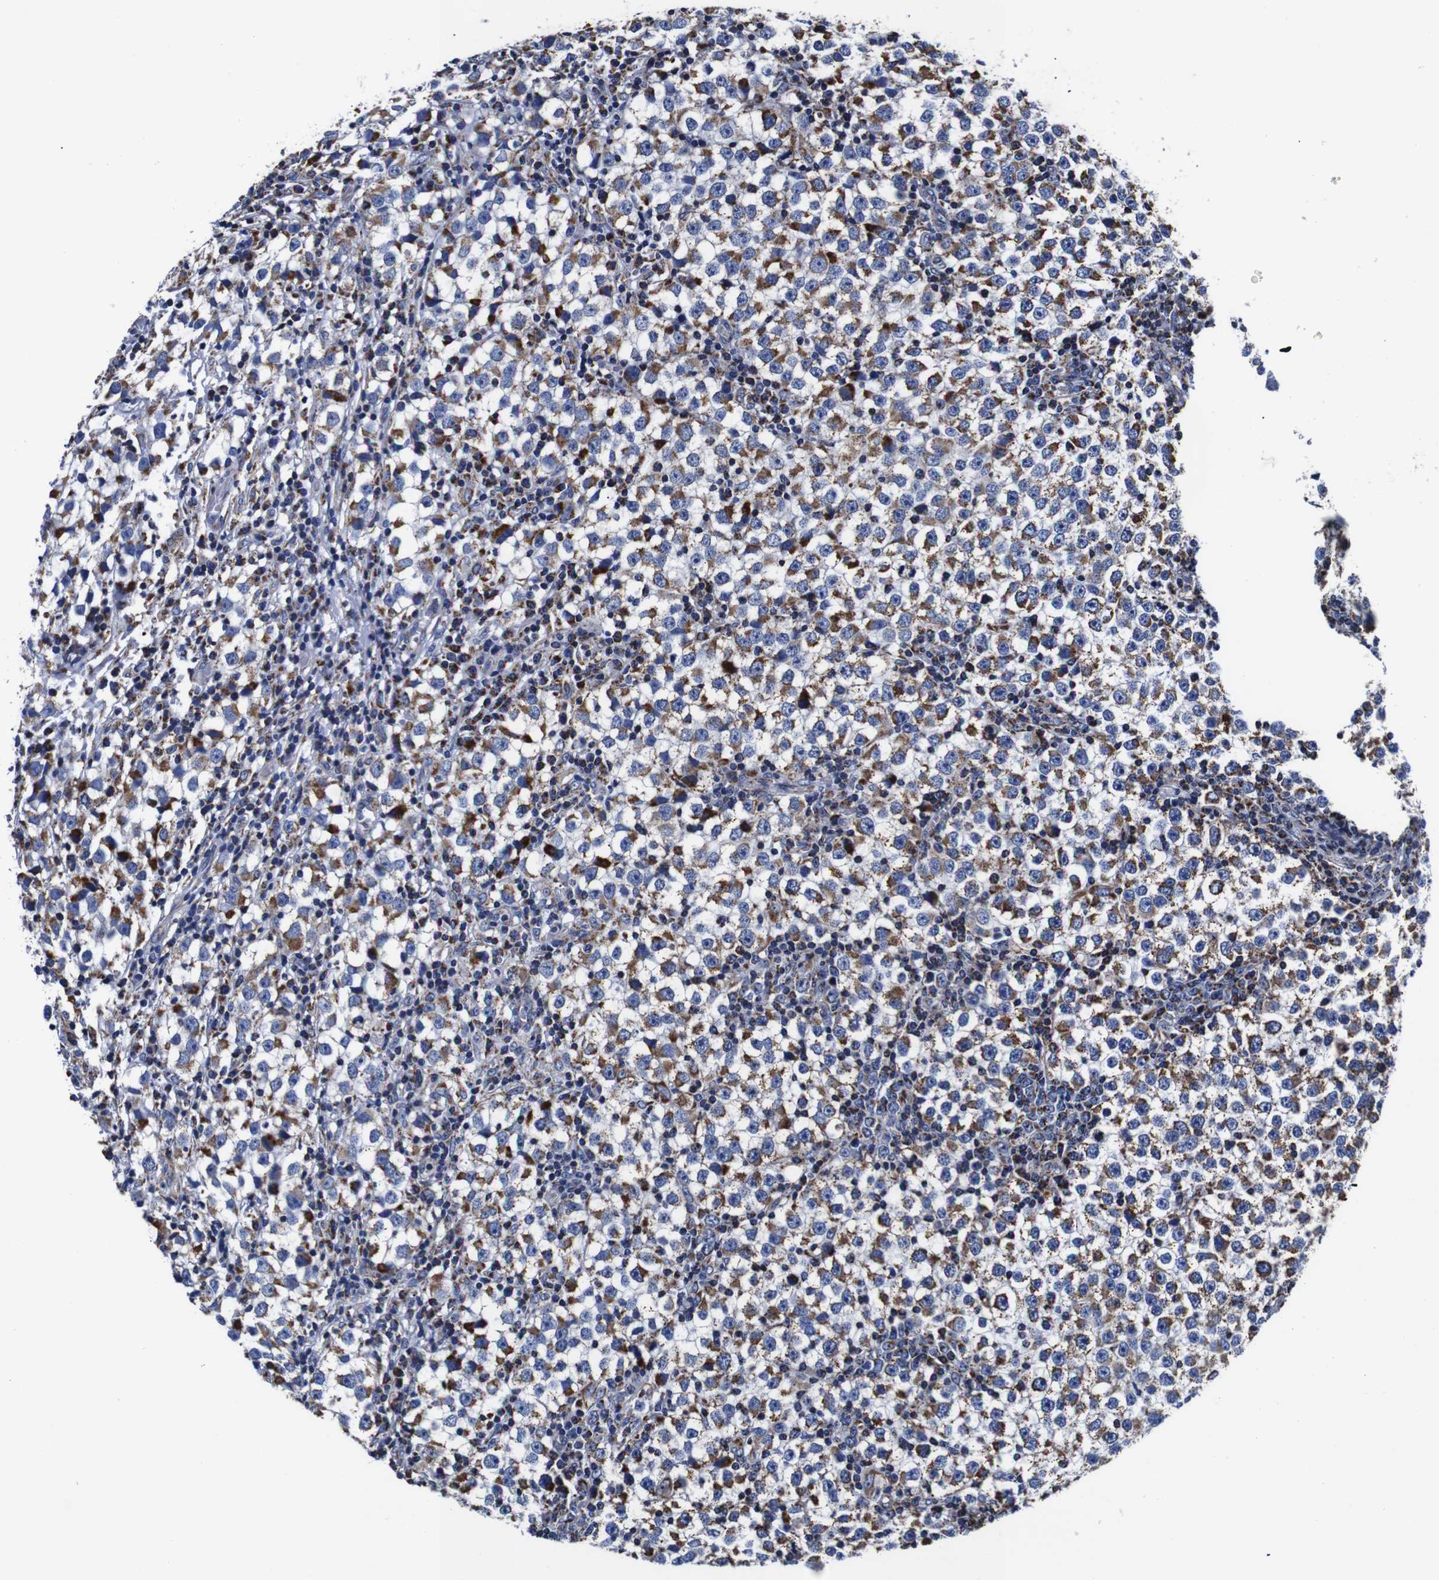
{"staining": {"intensity": "moderate", "quantity": ">75%", "location": "cytoplasmic/membranous"}, "tissue": "testis cancer", "cell_type": "Tumor cells", "image_type": "cancer", "snomed": [{"axis": "morphology", "description": "Seminoma, NOS"}, {"axis": "topography", "description": "Testis"}], "caption": "DAB immunohistochemical staining of seminoma (testis) exhibits moderate cytoplasmic/membranous protein staining in about >75% of tumor cells. (Brightfield microscopy of DAB IHC at high magnification).", "gene": "FKBP9", "patient": {"sex": "male", "age": 65}}